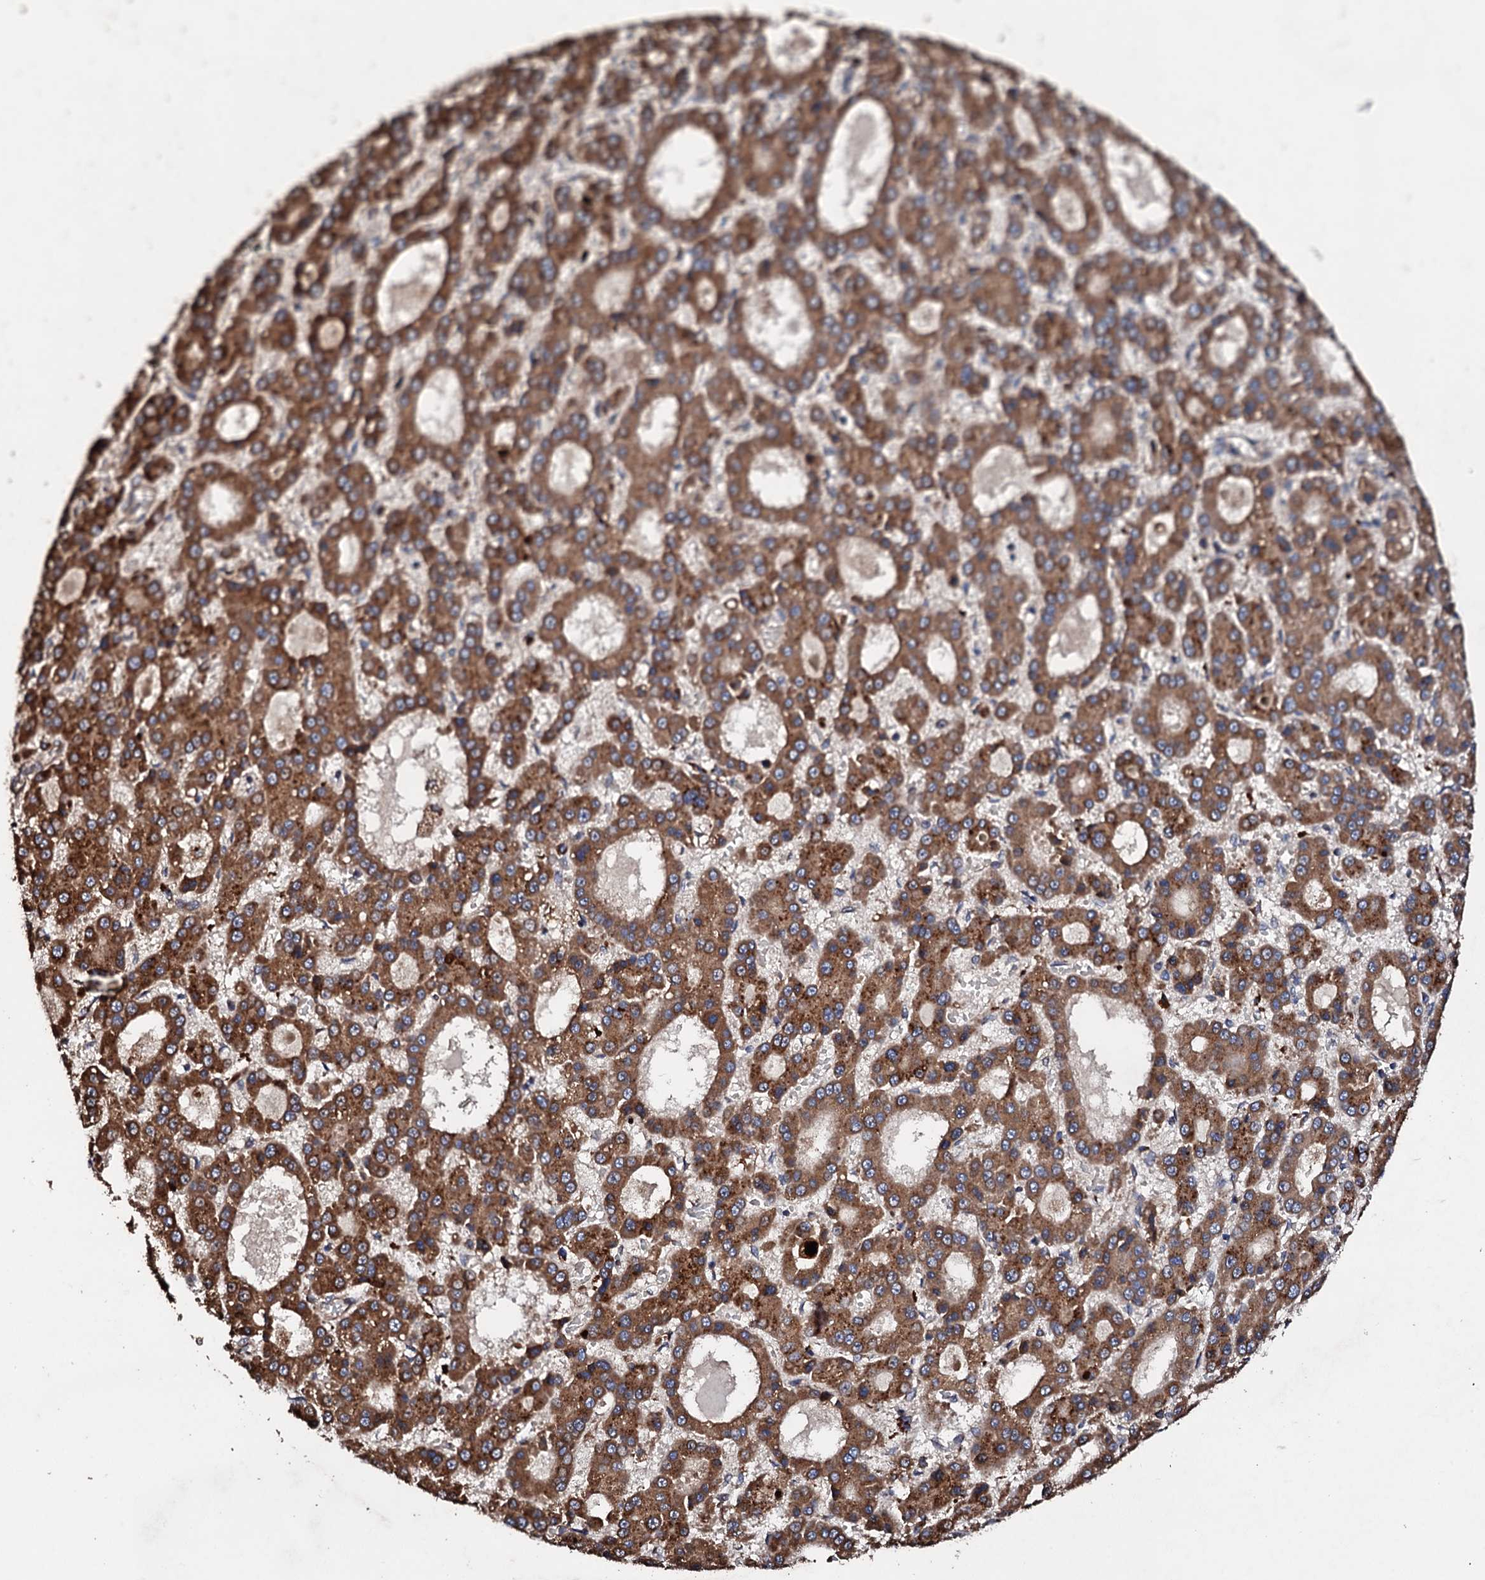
{"staining": {"intensity": "strong", "quantity": ">75%", "location": "cytoplasmic/membranous"}, "tissue": "liver cancer", "cell_type": "Tumor cells", "image_type": "cancer", "snomed": [{"axis": "morphology", "description": "Carcinoma, Hepatocellular, NOS"}, {"axis": "topography", "description": "Liver"}], "caption": "This photomicrograph displays liver cancer stained with immunohistochemistry to label a protein in brown. The cytoplasmic/membranous of tumor cells show strong positivity for the protein. Nuclei are counter-stained blue.", "gene": "CKAP5", "patient": {"sex": "male", "age": 70}}